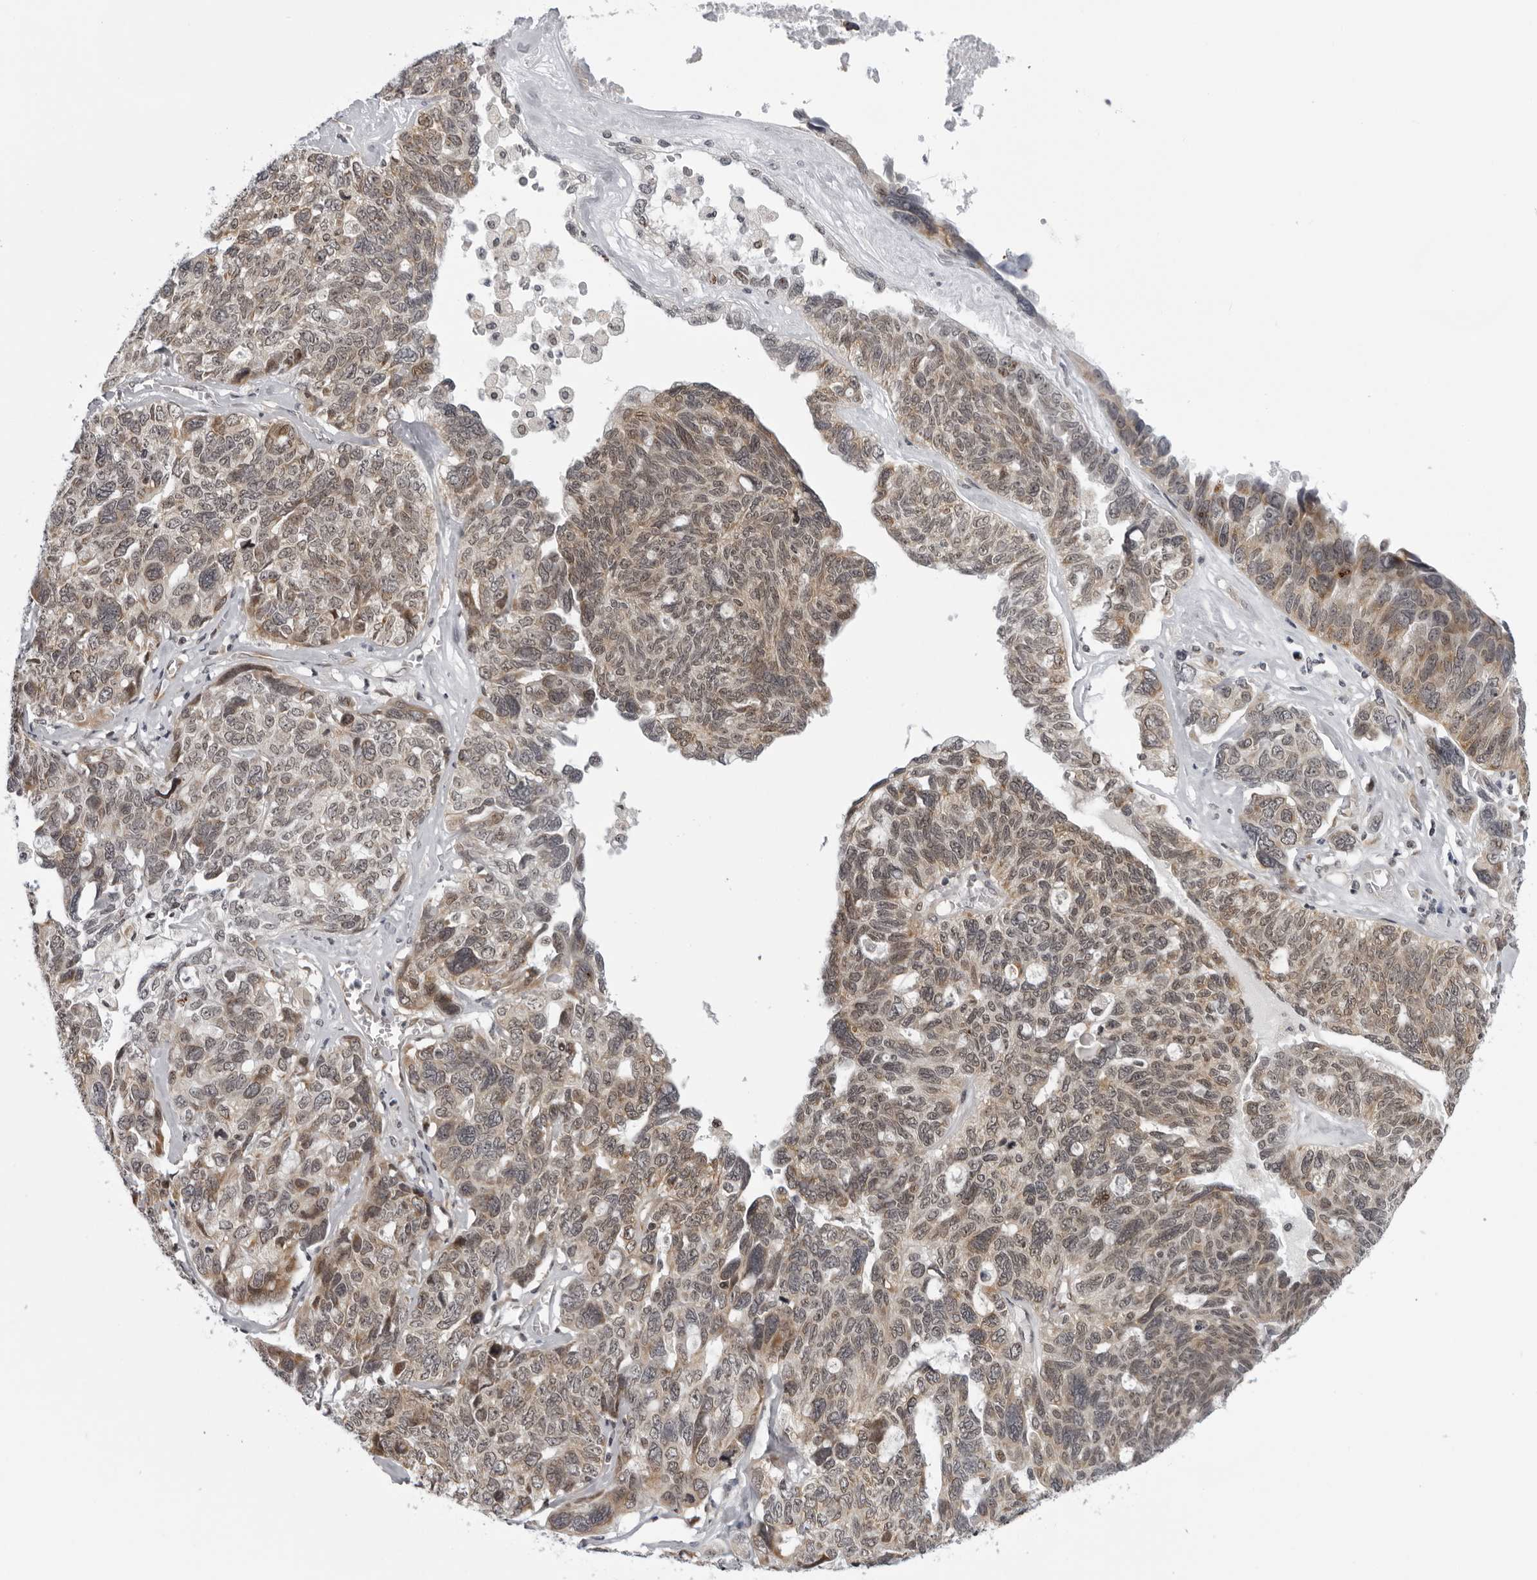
{"staining": {"intensity": "moderate", "quantity": ">75%", "location": "cytoplasmic/membranous"}, "tissue": "ovarian cancer", "cell_type": "Tumor cells", "image_type": "cancer", "snomed": [{"axis": "morphology", "description": "Cystadenocarcinoma, serous, NOS"}, {"axis": "topography", "description": "Ovary"}], "caption": "Serous cystadenocarcinoma (ovarian) stained with DAB (3,3'-diaminobenzidine) immunohistochemistry reveals medium levels of moderate cytoplasmic/membranous expression in about >75% of tumor cells. The staining was performed using DAB (3,3'-diaminobenzidine) to visualize the protein expression in brown, while the nuclei were stained in blue with hematoxylin (Magnification: 20x).", "gene": "GCSAML", "patient": {"sex": "female", "age": 79}}